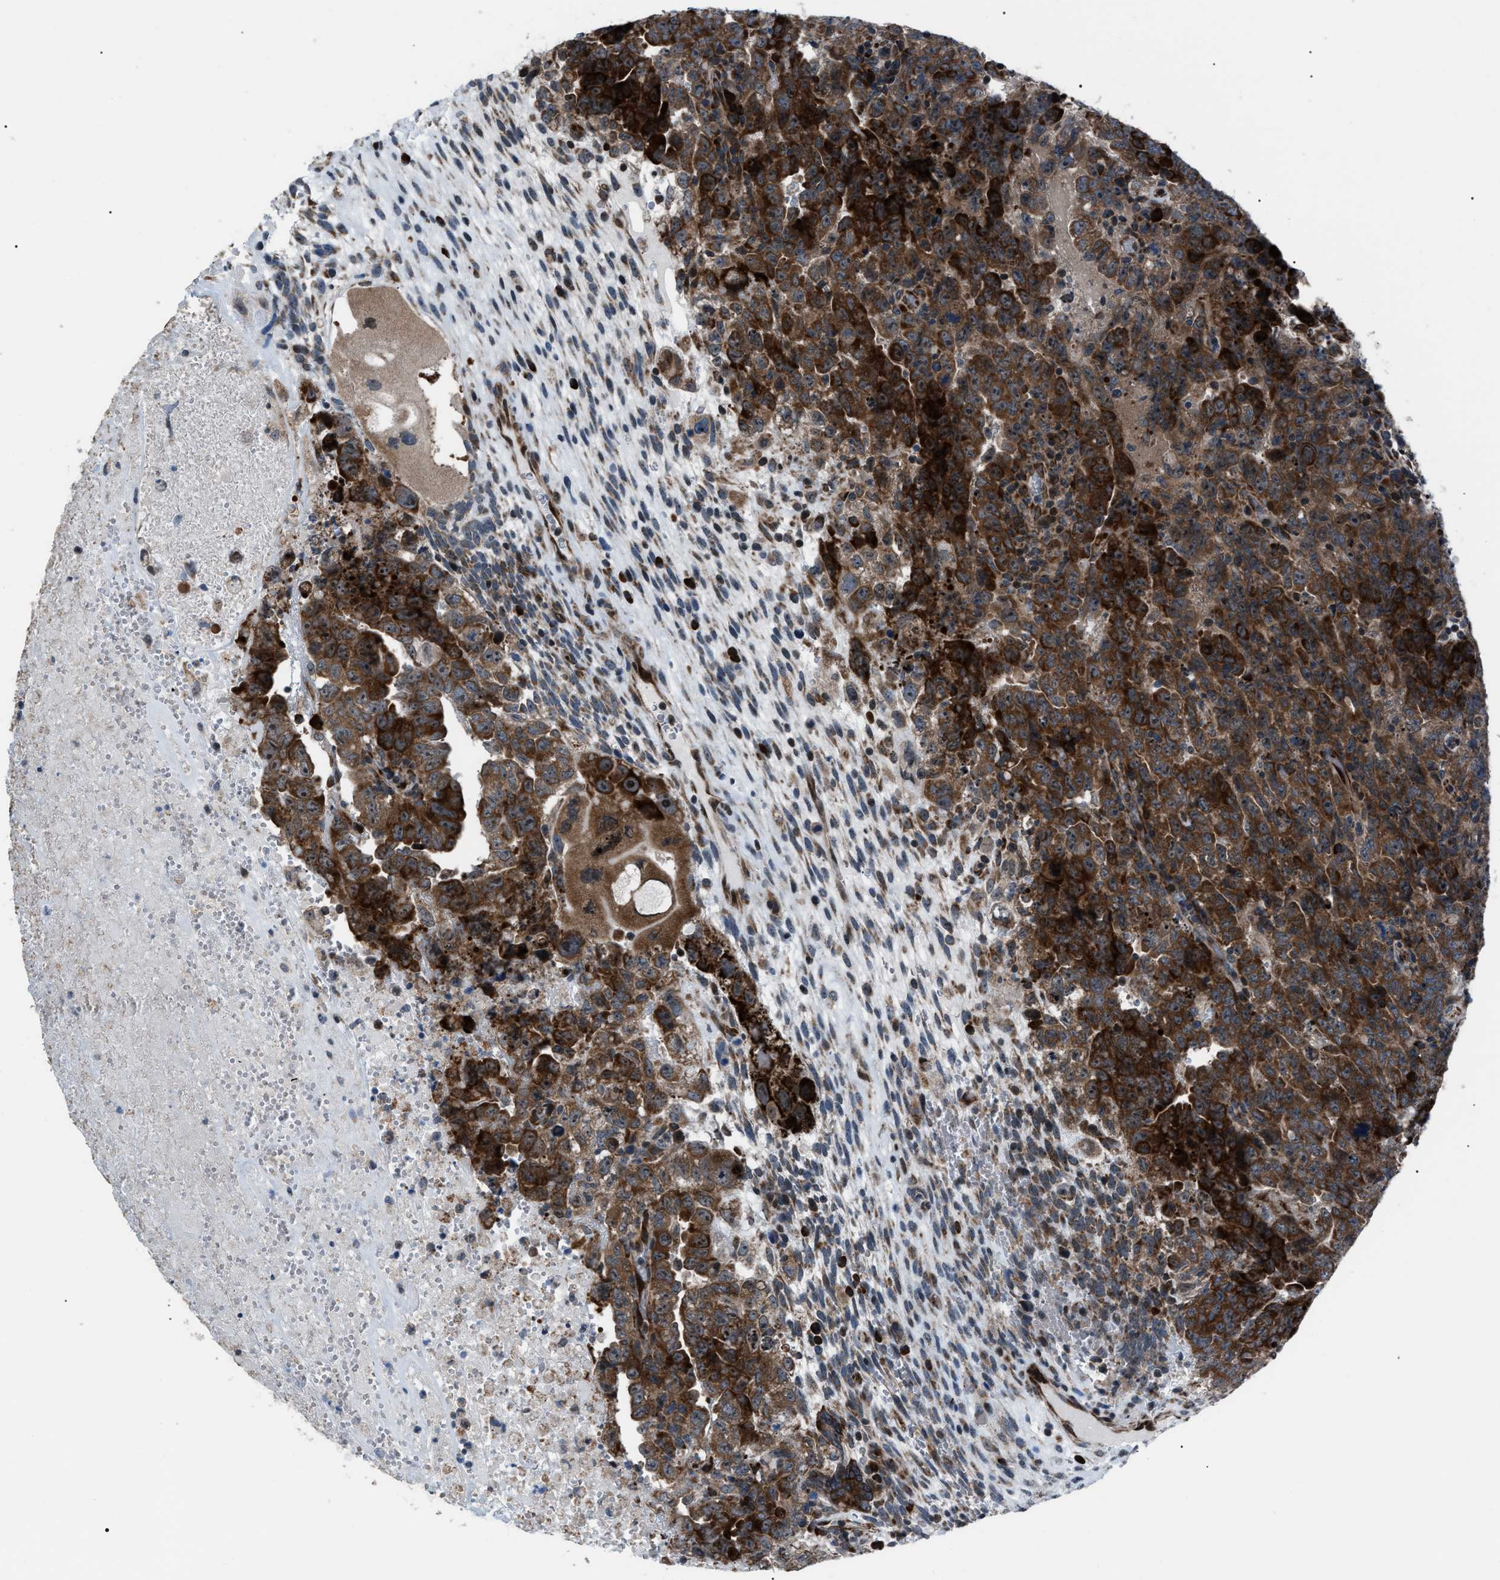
{"staining": {"intensity": "strong", "quantity": ">75%", "location": "cytoplasmic/membranous"}, "tissue": "testis cancer", "cell_type": "Tumor cells", "image_type": "cancer", "snomed": [{"axis": "morphology", "description": "Carcinoma, Embryonal, NOS"}, {"axis": "topography", "description": "Testis"}], "caption": "About >75% of tumor cells in human embryonal carcinoma (testis) demonstrate strong cytoplasmic/membranous protein positivity as visualized by brown immunohistochemical staining.", "gene": "AGO2", "patient": {"sex": "male", "age": 28}}